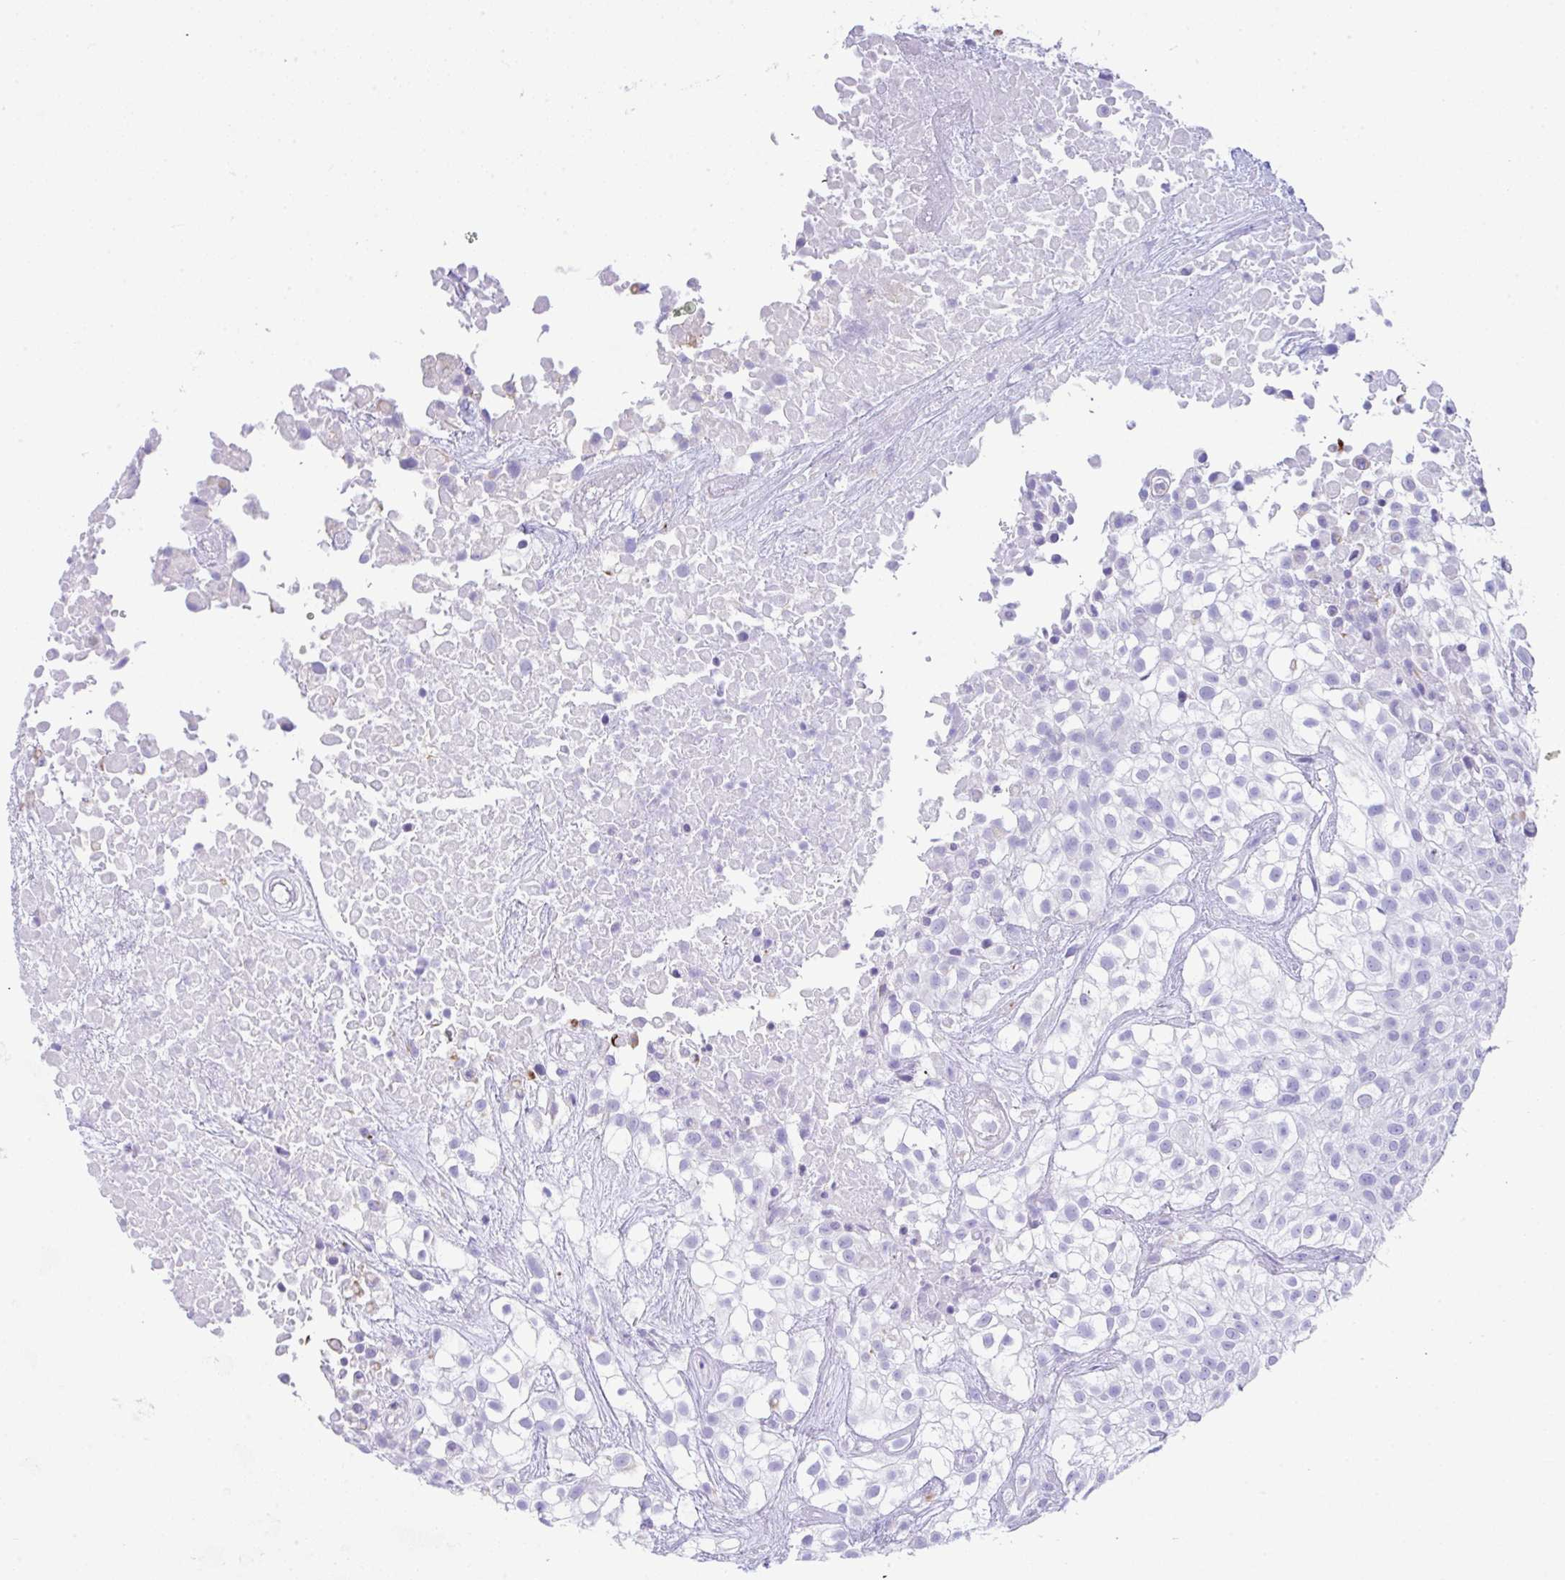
{"staining": {"intensity": "negative", "quantity": "none", "location": "none"}, "tissue": "urothelial cancer", "cell_type": "Tumor cells", "image_type": "cancer", "snomed": [{"axis": "morphology", "description": "Urothelial carcinoma, High grade"}, {"axis": "topography", "description": "Urinary bladder"}], "caption": "This photomicrograph is of urothelial cancer stained with immunohistochemistry to label a protein in brown with the nuclei are counter-stained blue. There is no expression in tumor cells.", "gene": "NDUFAF8", "patient": {"sex": "male", "age": 56}}